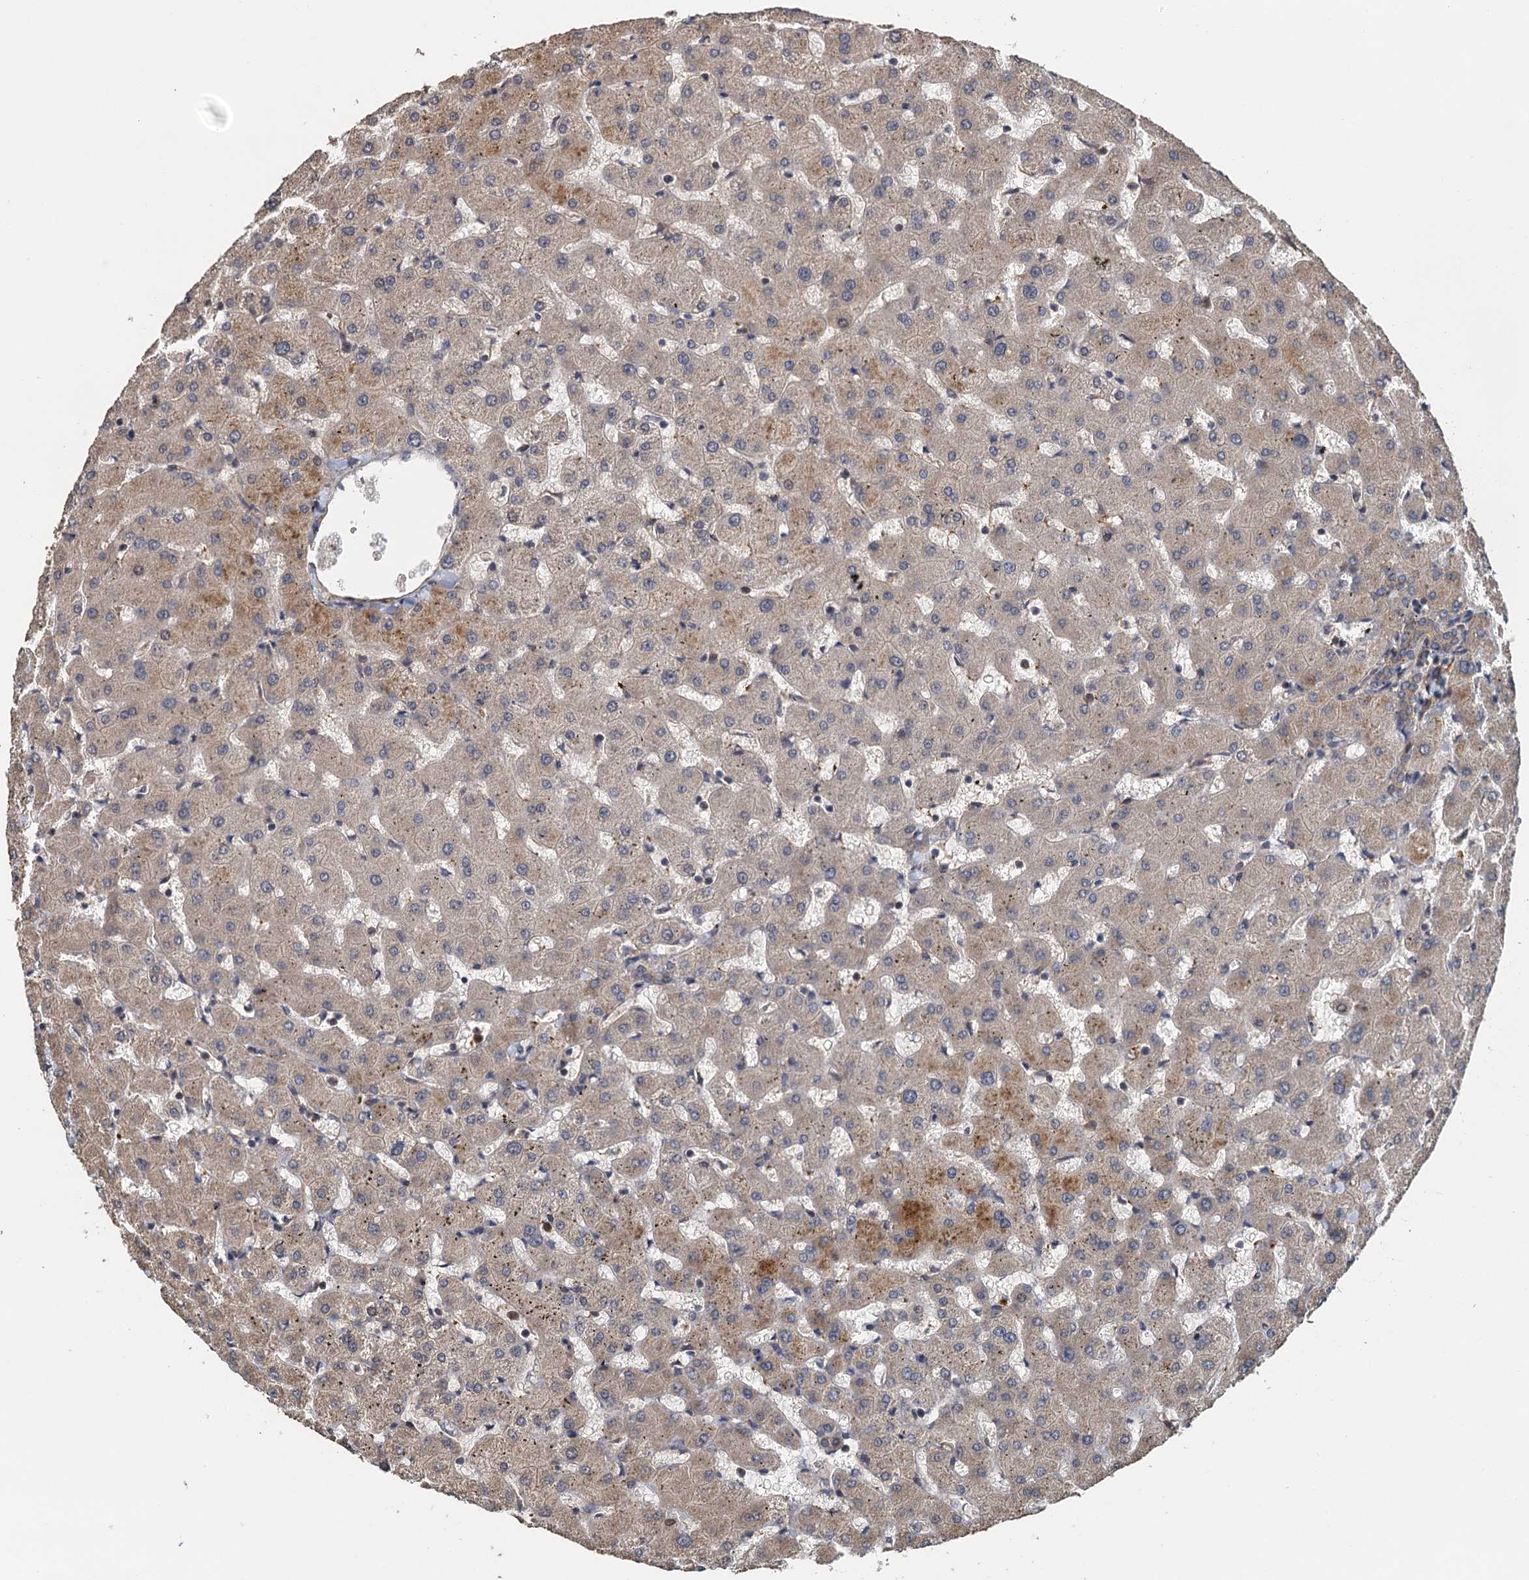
{"staining": {"intensity": "moderate", "quantity": ">75%", "location": "cytoplasmic/membranous"}, "tissue": "liver", "cell_type": "Cholangiocytes", "image_type": "normal", "snomed": [{"axis": "morphology", "description": "Normal tissue, NOS"}, {"axis": "topography", "description": "Liver"}], "caption": "This is an image of IHC staining of normal liver, which shows moderate positivity in the cytoplasmic/membranous of cholangiocytes.", "gene": "MEAK7", "patient": {"sex": "female", "age": 63}}